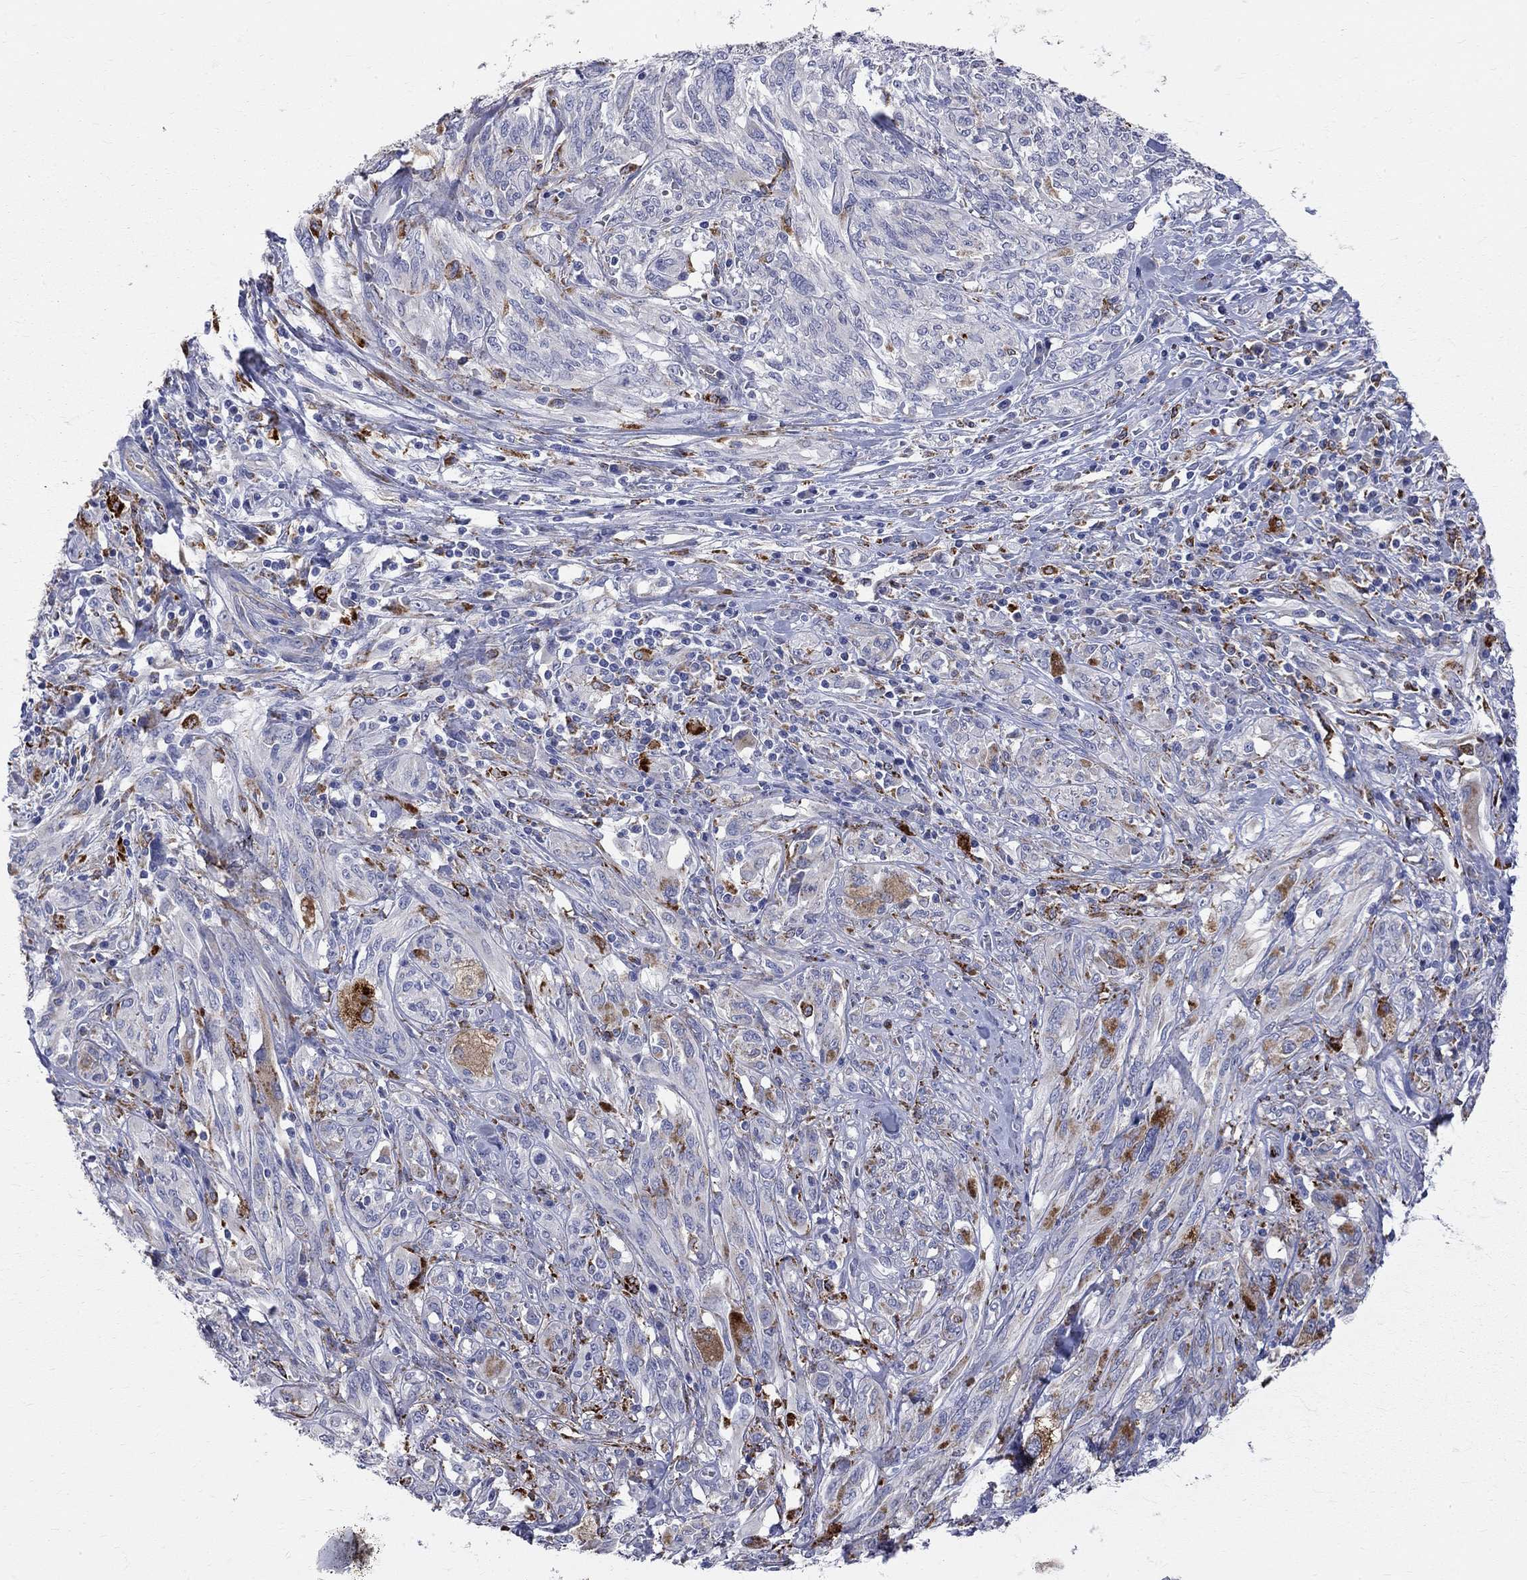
{"staining": {"intensity": "moderate", "quantity": "<25%", "location": "cytoplasmic/membranous"}, "tissue": "melanoma", "cell_type": "Tumor cells", "image_type": "cancer", "snomed": [{"axis": "morphology", "description": "Malignant melanoma, NOS"}, {"axis": "topography", "description": "Skin"}], "caption": "Melanoma was stained to show a protein in brown. There is low levels of moderate cytoplasmic/membranous positivity in about <25% of tumor cells.", "gene": "ACSL1", "patient": {"sex": "female", "age": 91}}